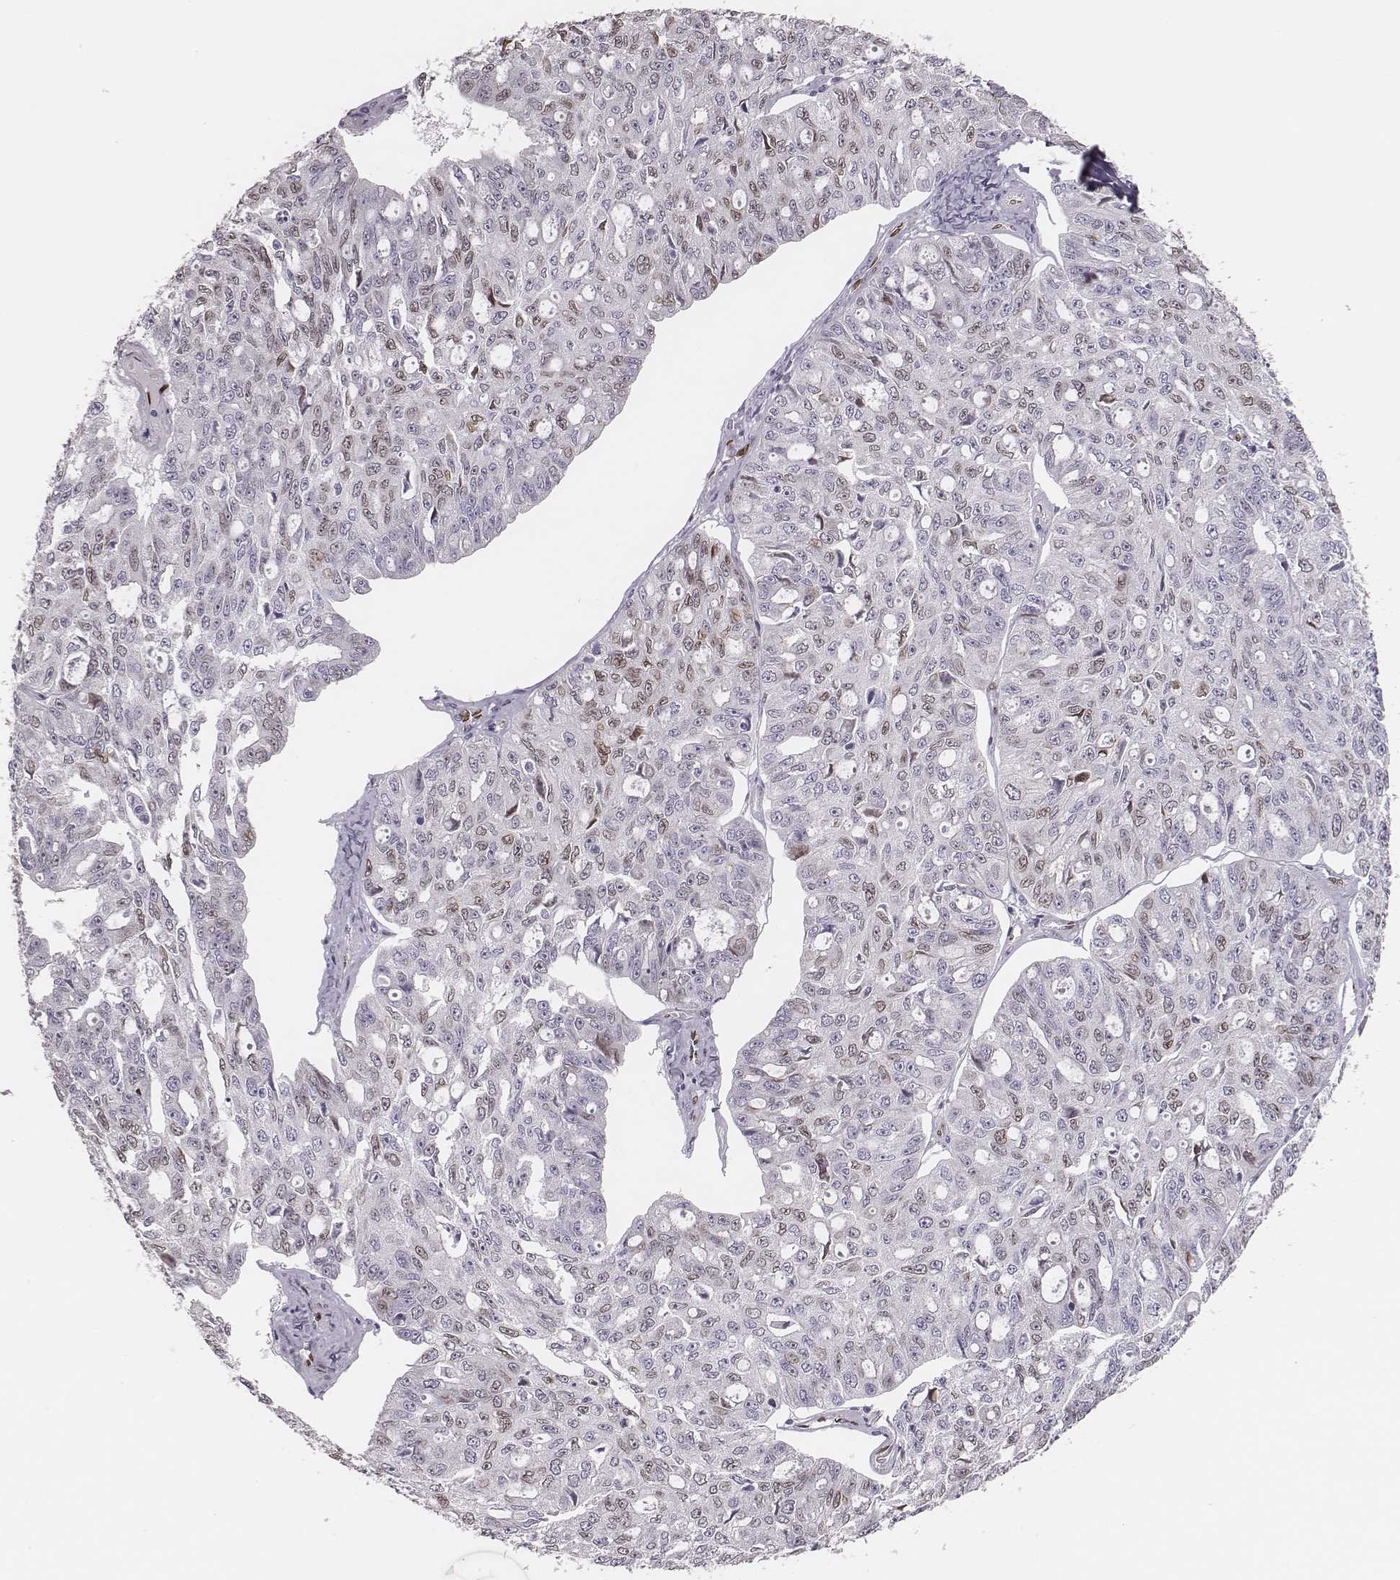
{"staining": {"intensity": "negative", "quantity": "none", "location": "none"}, "tissue": "ovarian cancer", "cell_type": "Tumor cells", "image_type": "cancer", "snomed": [{"axis": "morphology", "description": "Carcinoma, endometroid"}, {"axis": "topography", "description": "Ovary"}], "caption": "This is a photomicrograph of immunohistochemistry staining of ovarian cancer, which shows no positivity in tumor cells.", "gene": "ADGRF4", "patient": {"sex": "female", "age": 65}}